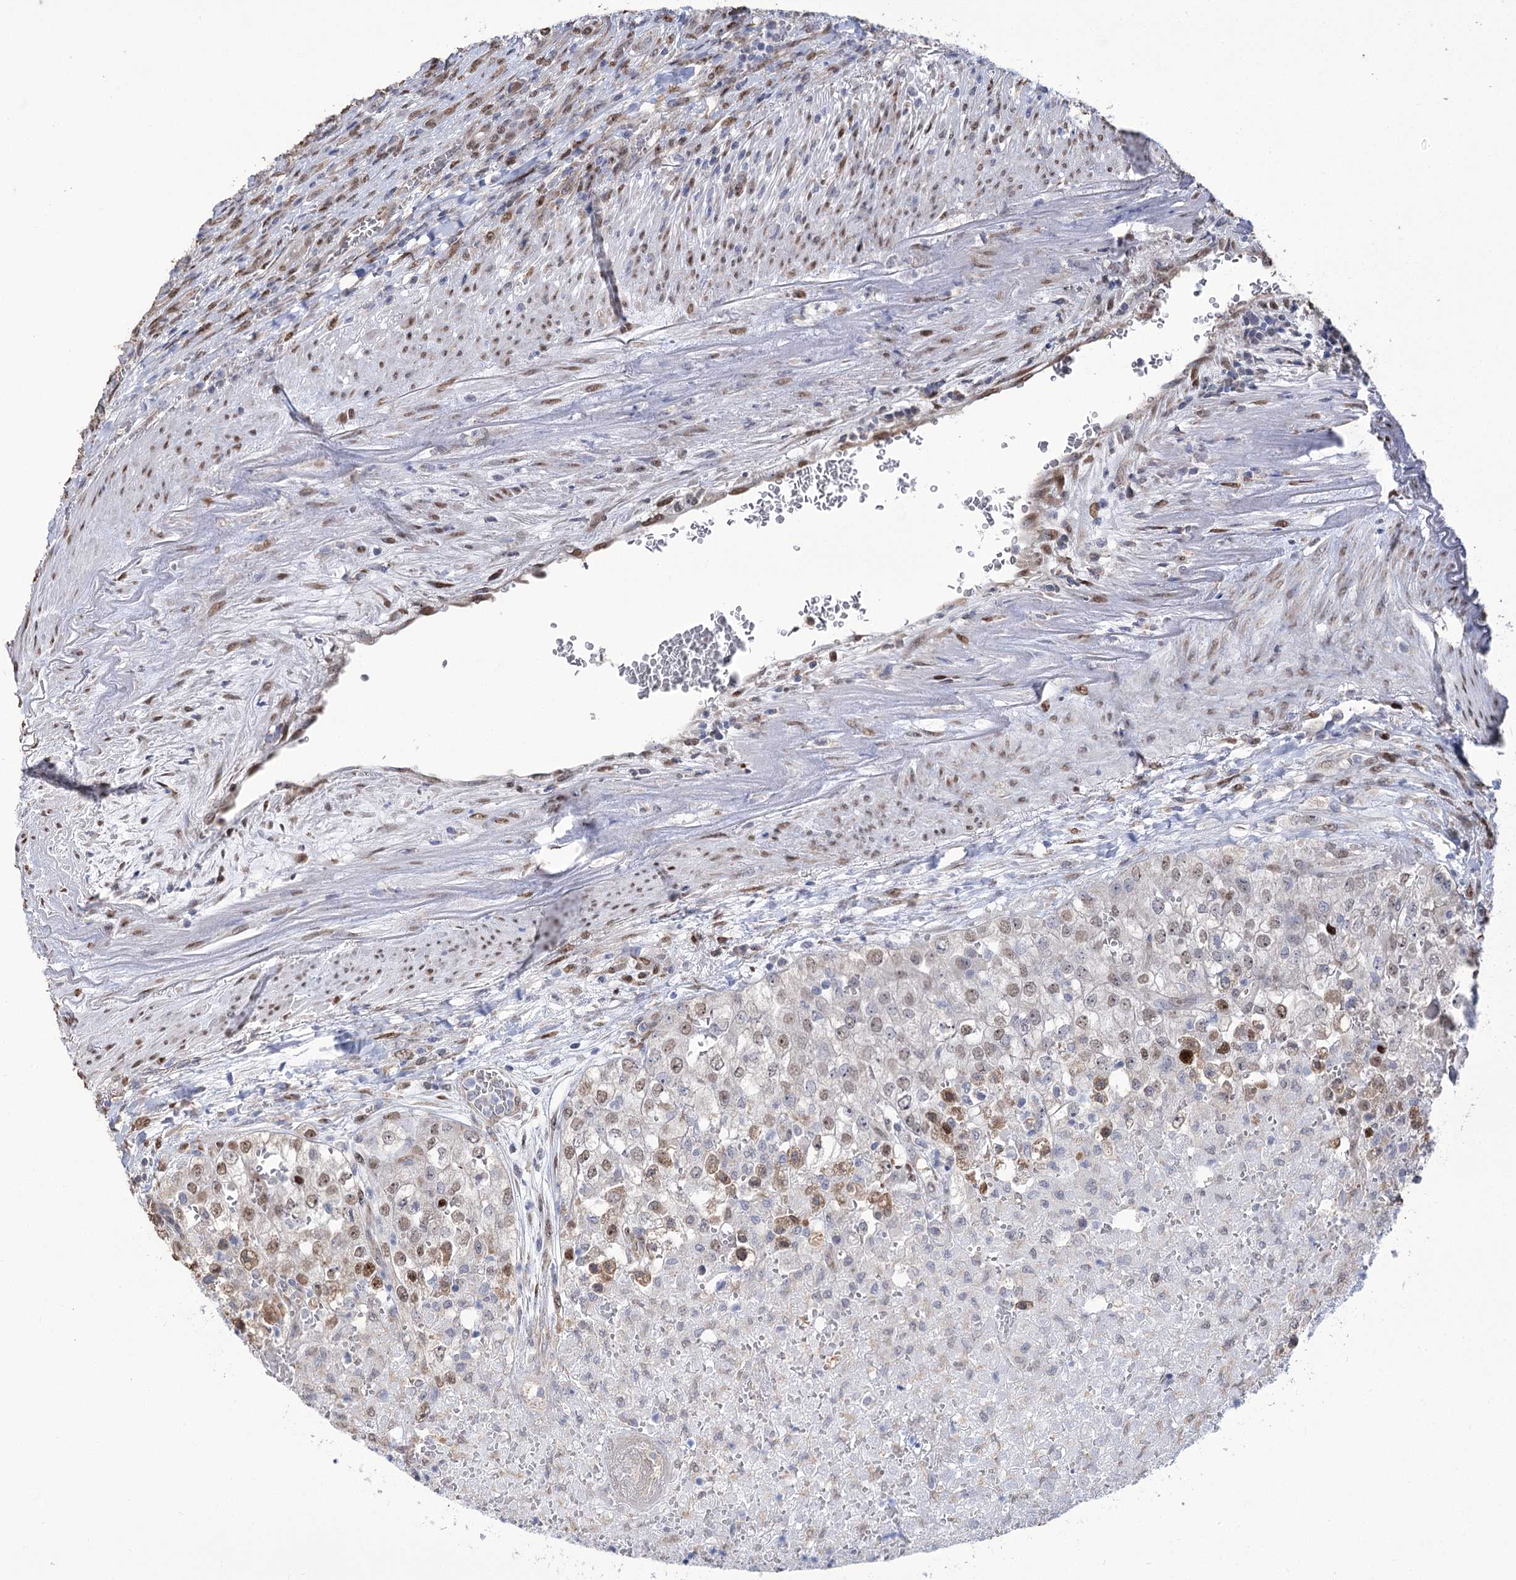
{"staining": {"intensity": "weak", "quantity": ">75%", "location": "nuclear"}, "tissue": "renal cancer", "cell_type": "Tumor cells", "image_type": "cancer", "snomed": [{"axis": "morphology", "description": "Adenocarcinoma, NOS"}, {"axis": "topography", "description": "Kidney"}], "caption": "A brown stain shows weak nuclear expression of a protein in renal adenocarcinoma tumor cells.", "gene": "NFU1", "patient": {"sex": "female", "age": 54}}